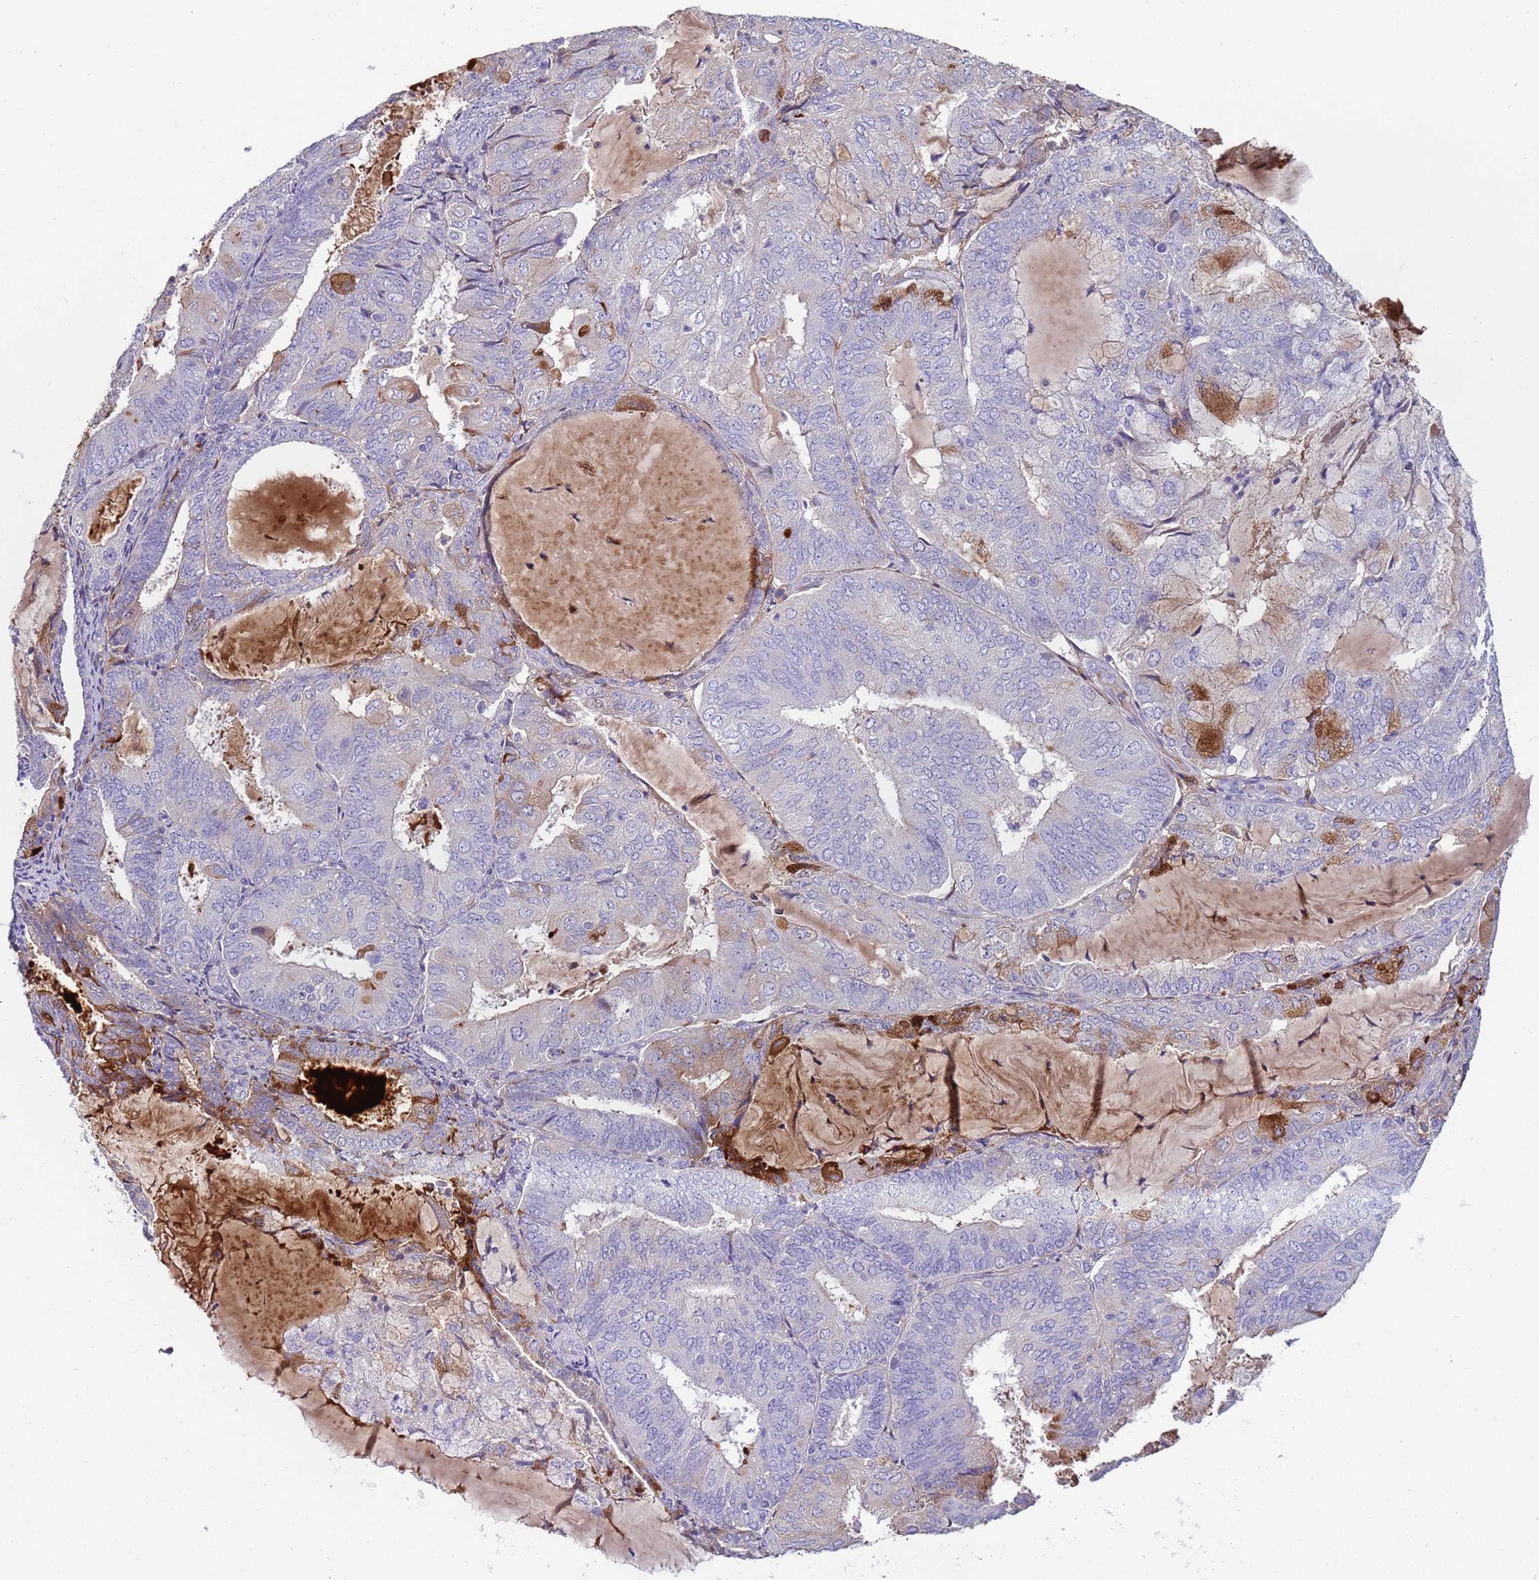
{"staining": {"intensity": "negative", "quantity": "none", "location": "none"}, "tissue": "endometrial cancer", "cell_type": "Tumor cells", "image_type": "cancer", "snomed": [{"axis": "morphology", "description": "Adenocarcinoma, NOS"}, {"axis": "topography", "description": "Endometrium"}], "caption": "The image exhibits no significant expression in tumor cells of endometrial cancer.", "gene": "TRIM51", "patient": {"sex": "female", "age": 81}}